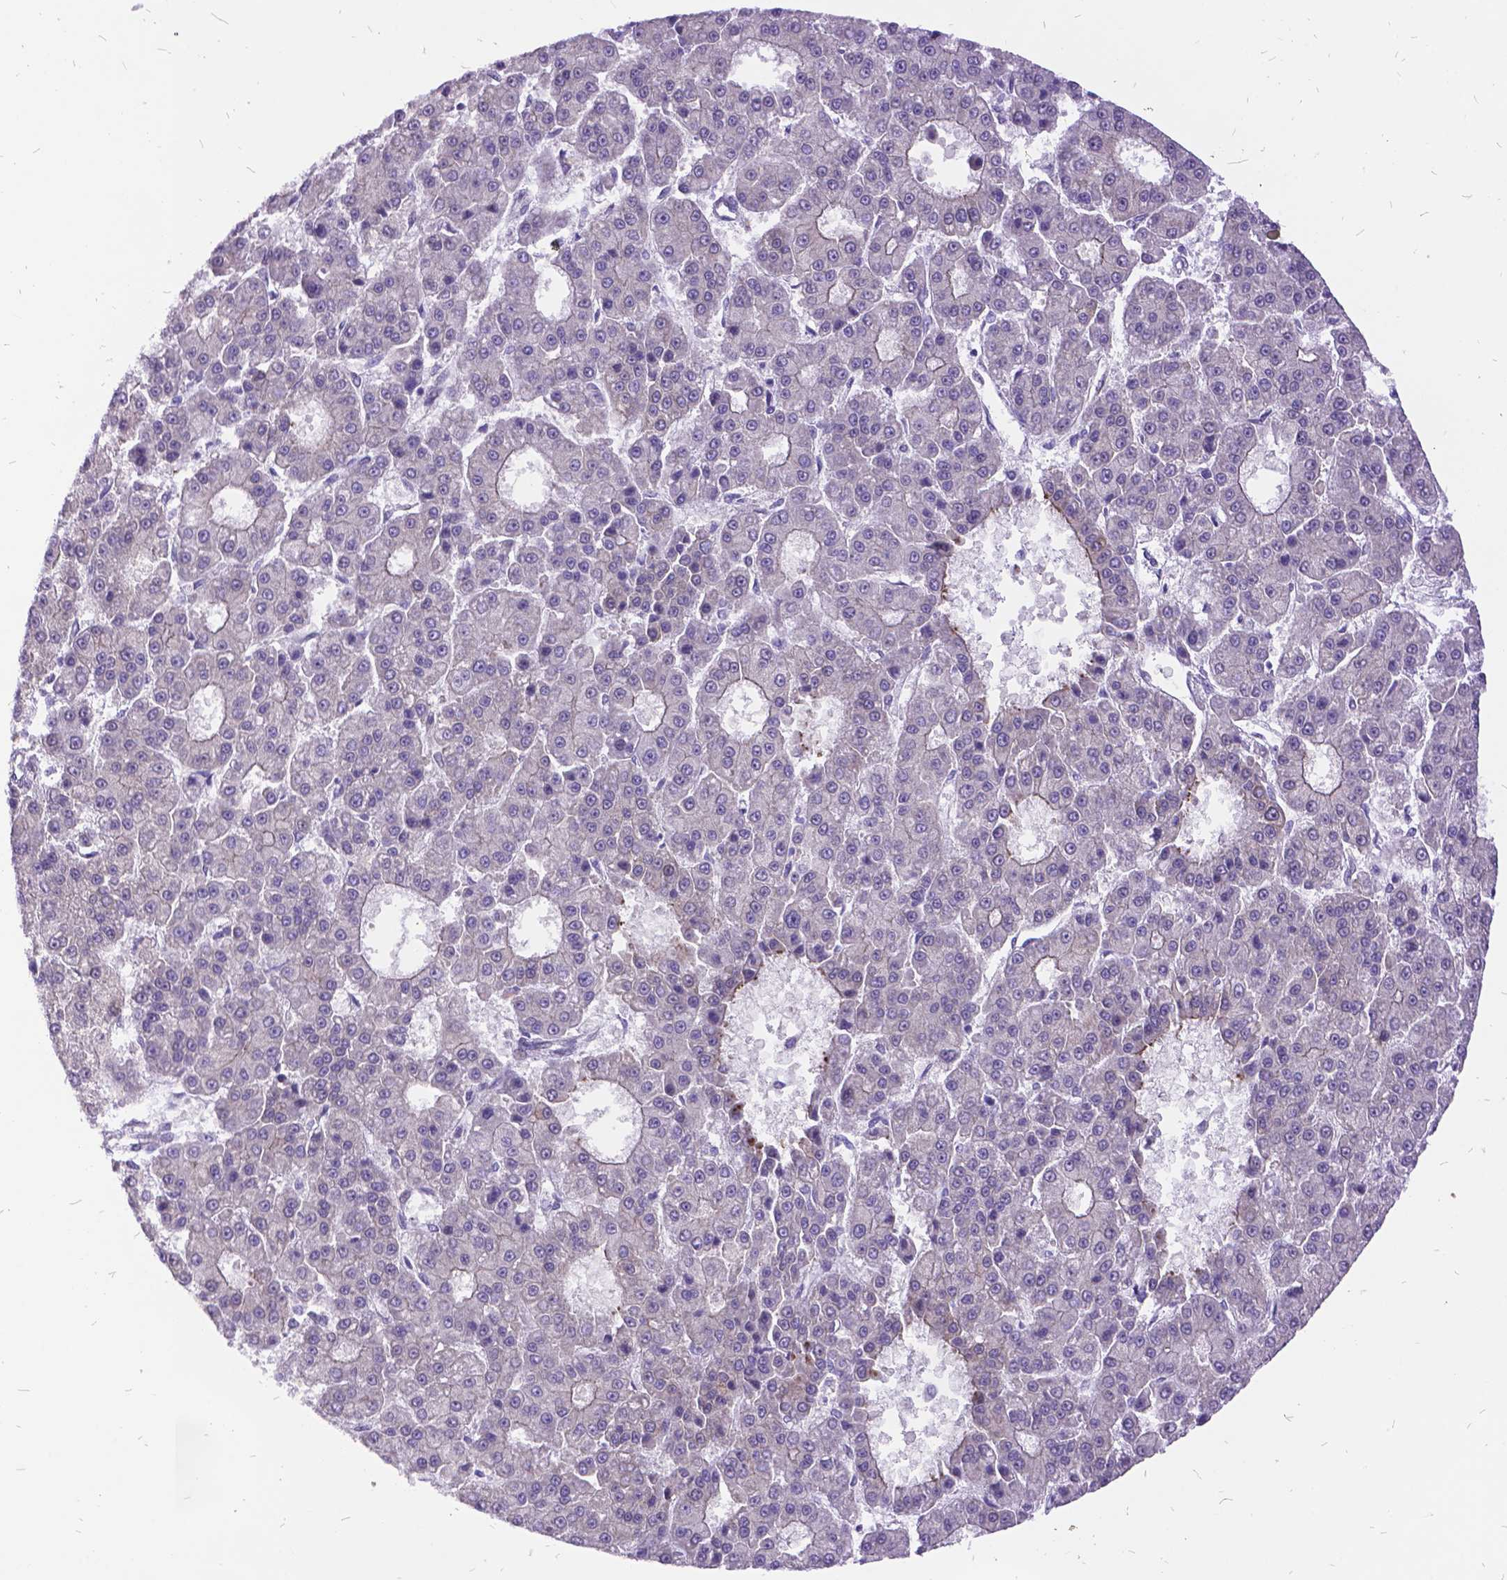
{"staining": {"intensity": "negative", "quantity": "none", "location": "none"}, "tissue": "liver cancer", "cell_type": "Tumor cells", "image_type": "cancer", "snomed": [{"axis": "morphology", "description": "Carcinoma, Hepatocellular, NOS"}, {"axis": "topography", "description": "Liver"}], "caption": "The micrograph shows no staining of tumor cells in liver cancer (hepatocellular carcinoma).", "gene": "GRB7", "patient": {"sex": "male", "age": 70}}